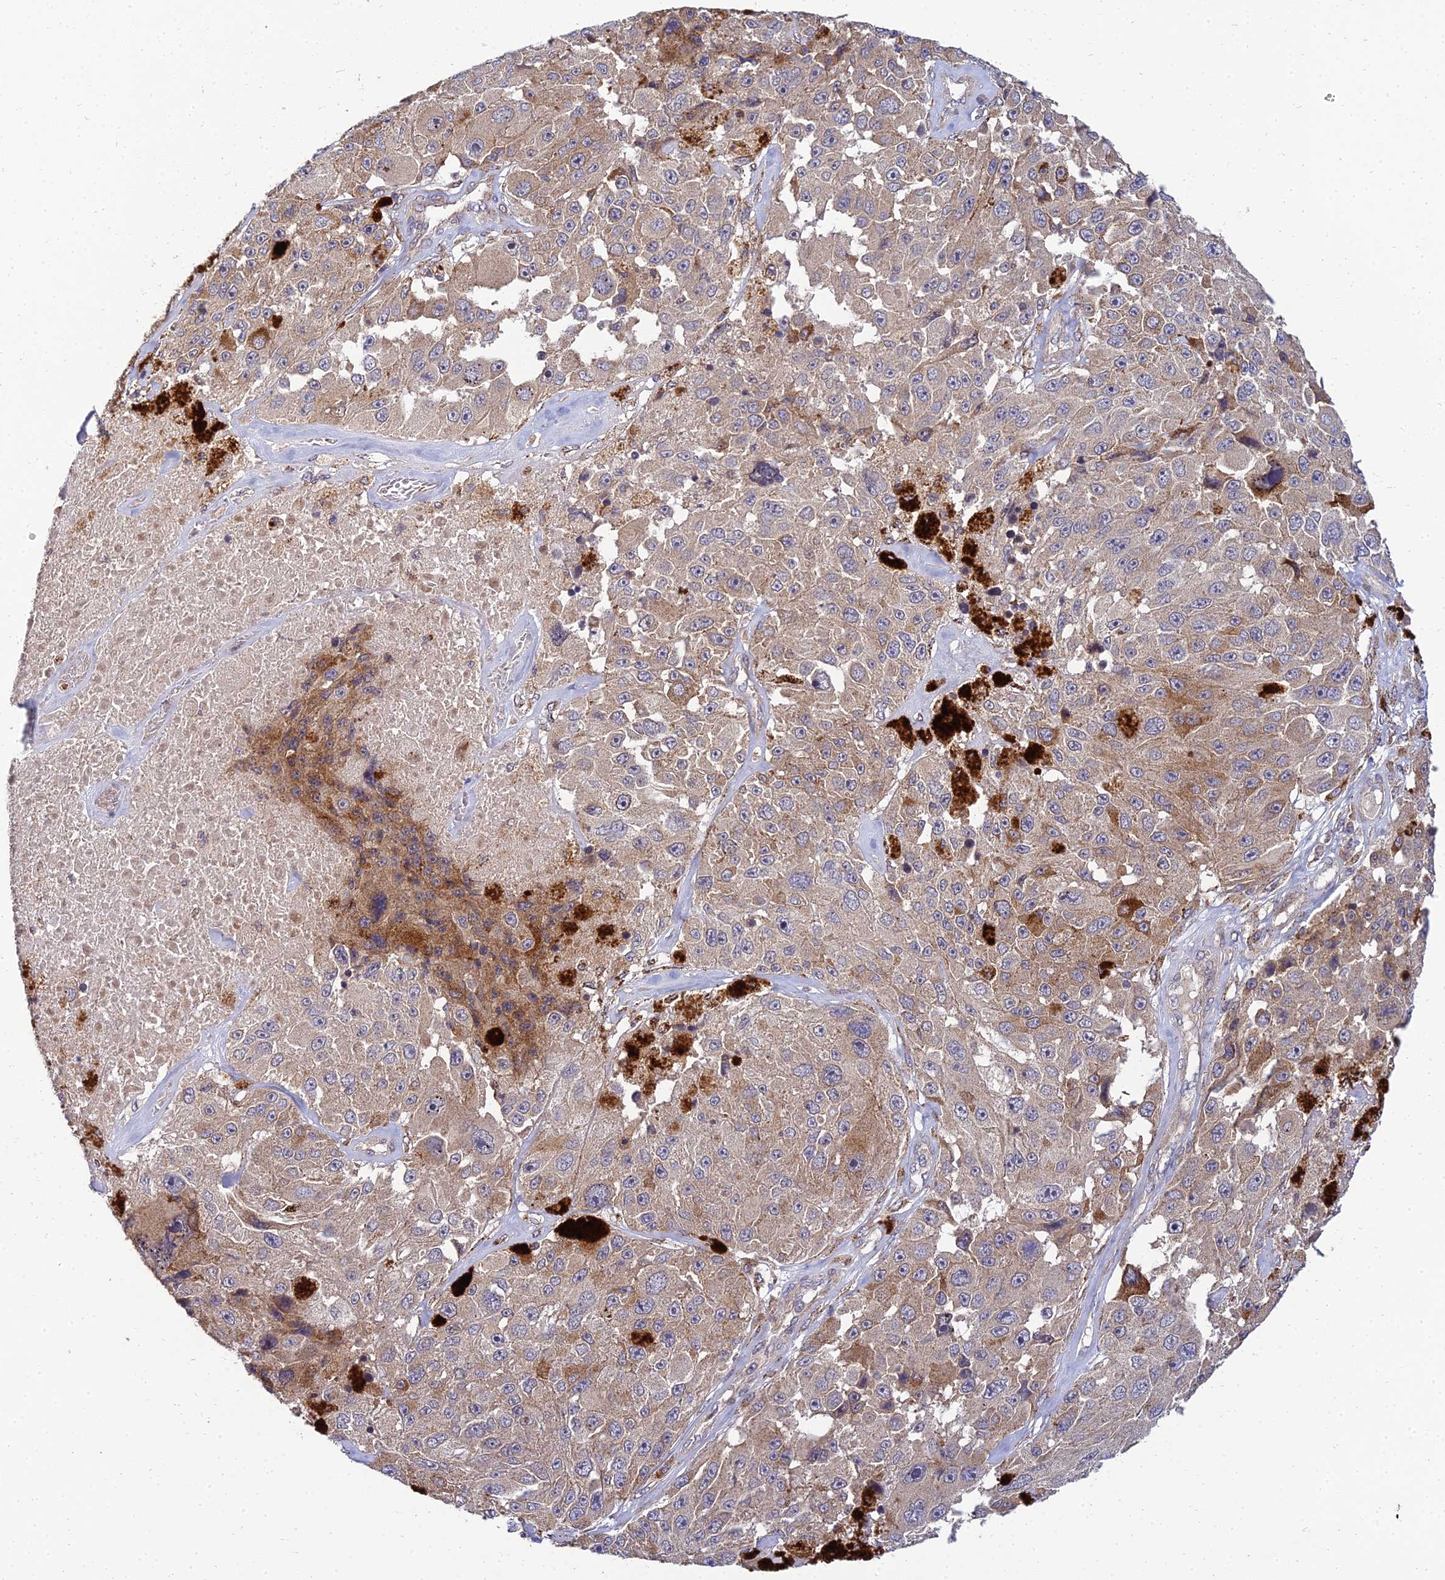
{"staining": {"intensity": "moderate", "quantity": "25%-75%", "location": "cytoplasmic/membranous"}, "tissue": "melanoma", "cell_type": "Tumor cells", "image_type": "cancer", "snomed": [{"axis": "morphology", "description": "Malignant melanoma, Metastatic site"}, {"axis": "topography", "description": "Lymph node"}], "caption": "Approximately 25%-75% of tumor cells in human melanoma show moderate cytoplasmic/membranous protein staining as visualized by brown immunohistochemical staining.", "gene": "NPY", "patient": {"sex": "male", "age": 62}}